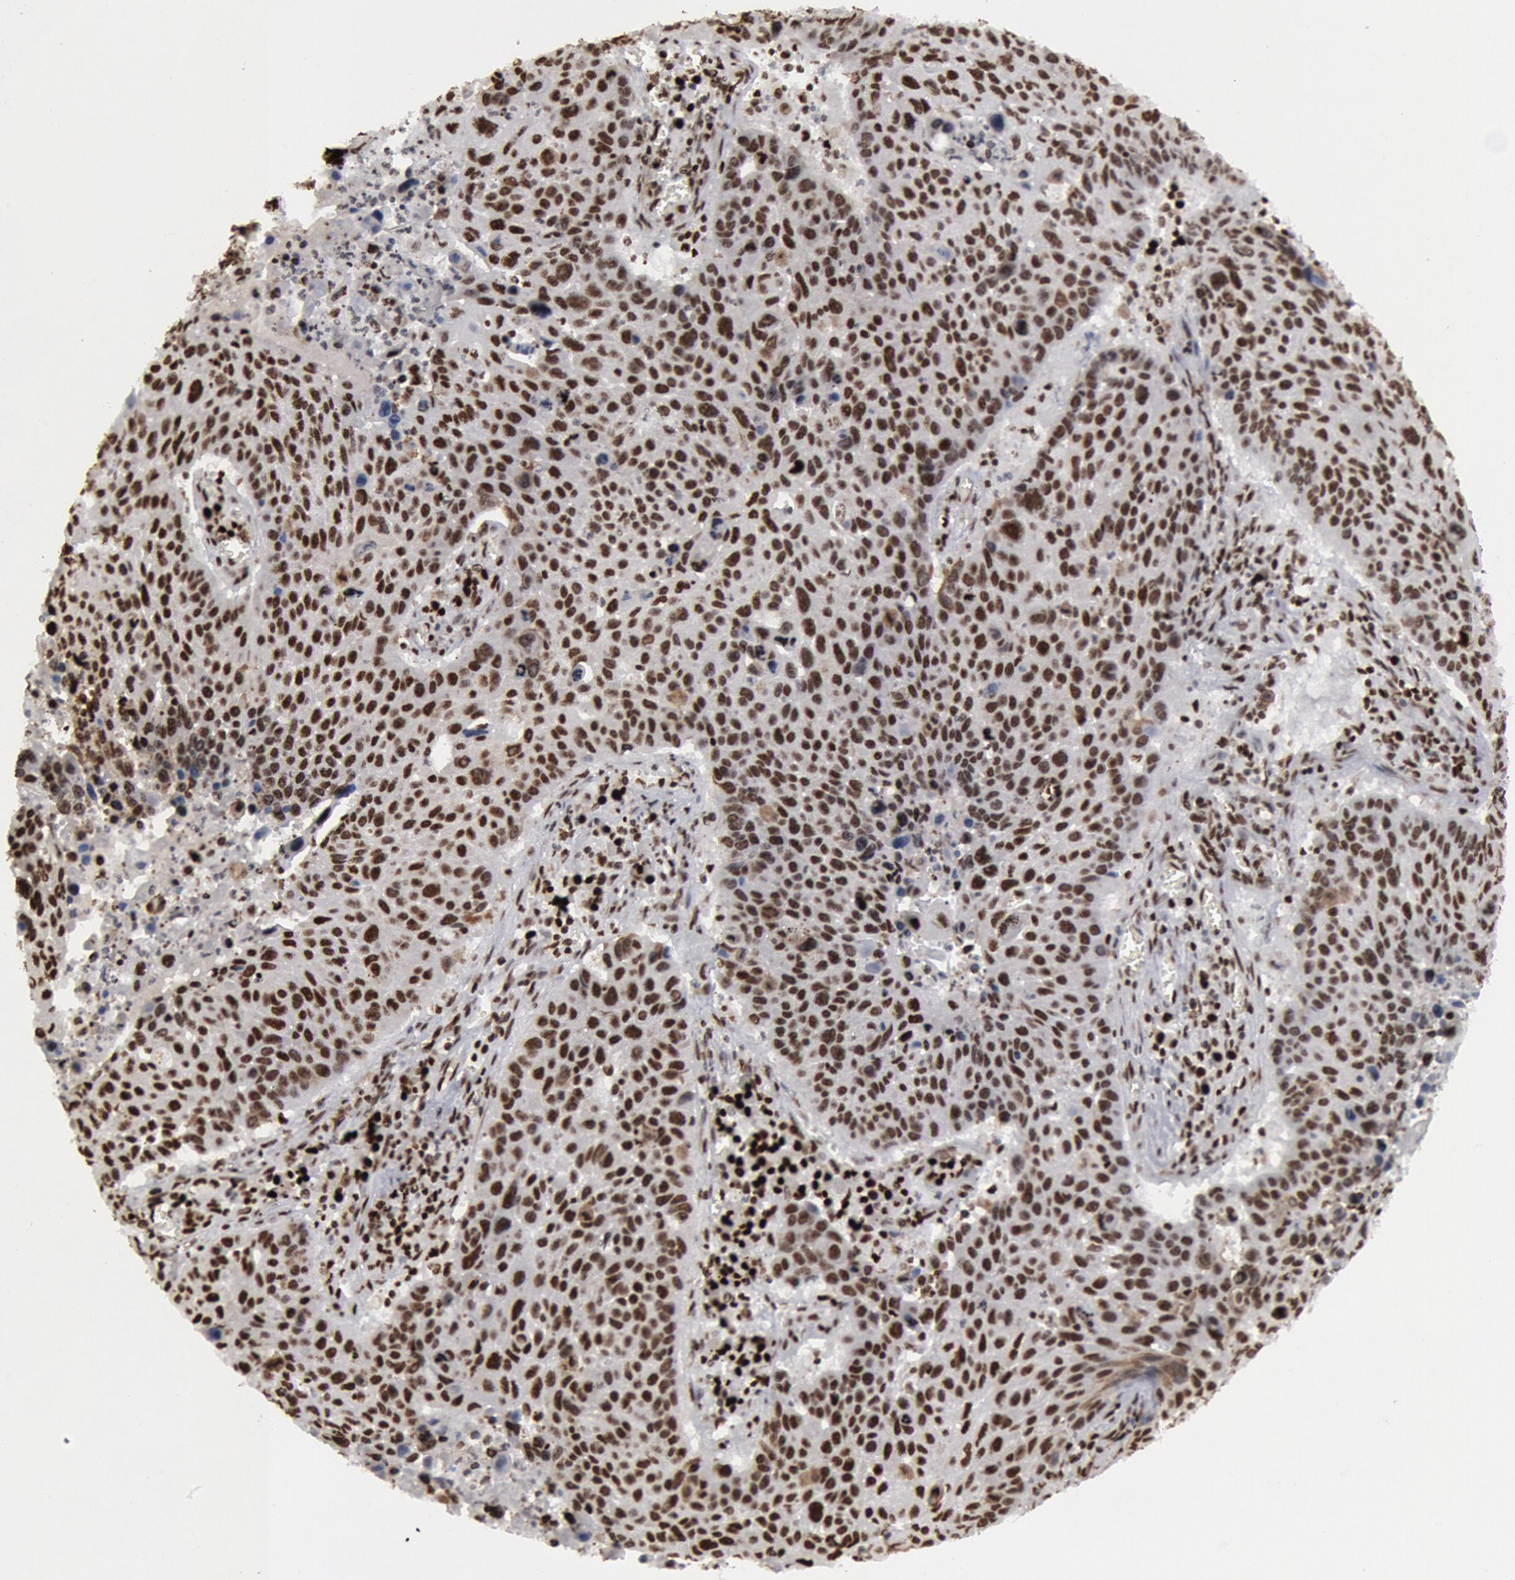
{"staining": {"intensity": "strong", "quantity": ">75%", "location": "nuclear"}, "tissue": "lung cancer", "cell_type": "Tumor cells", "image_type": "cancer", "snomed": [{"axis": "morphology", "description": "Squamous cell carcinoma, NOS"}, {"axis": "topography", "description": "Lung"}], "caption": "Immunohistochemical staining of human lung cancer displays strong nuclear protein expression in about >75% of tumor cells.", "gene": "SUB1", "patient": {"sex": "male", "age": 68}}